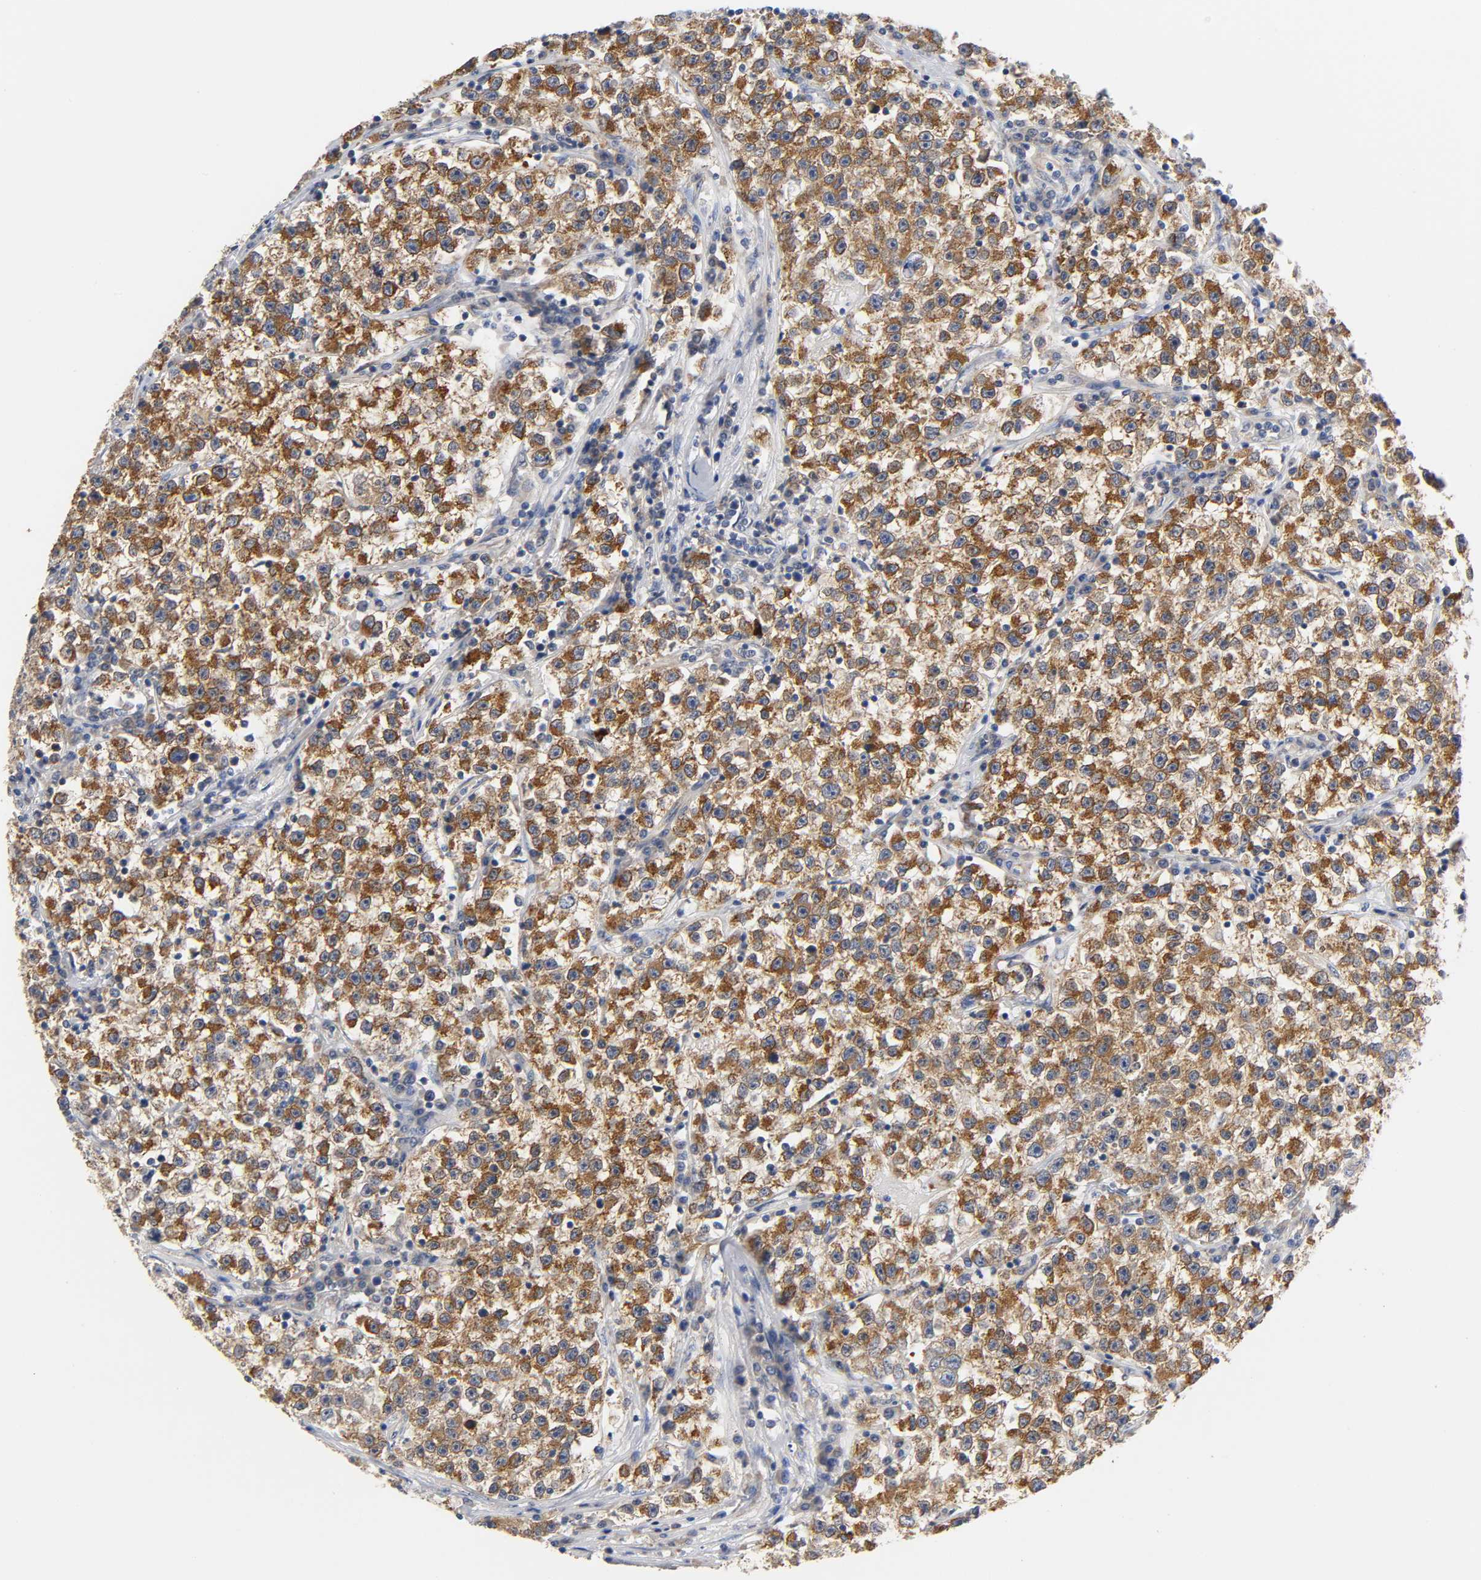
{"staining": {"intensity": "strong", "quantity": ">75%", "location": "cytoplasmic/membranous"}, "tissue": "testis cancer", "cell_type": "Tumor cells", "image_type": "cancer", "snomed": [{"axis": "morphology", "description": "Seminoma, NOS"}, {"axis": "topography", "description": "Testis"}], "caption": "Seminoma (testis) tissue exhibits strong cytoplasmic/membranous expression in approximately >75% of tumor cells, visualized by immunohistochemistry. (DAB (3,3'-diaminobenzidine) = brown stain, brightfield microscopy at high magnification).", "gene": "FYN", "patient": {"sex": "male", "age": 22}}